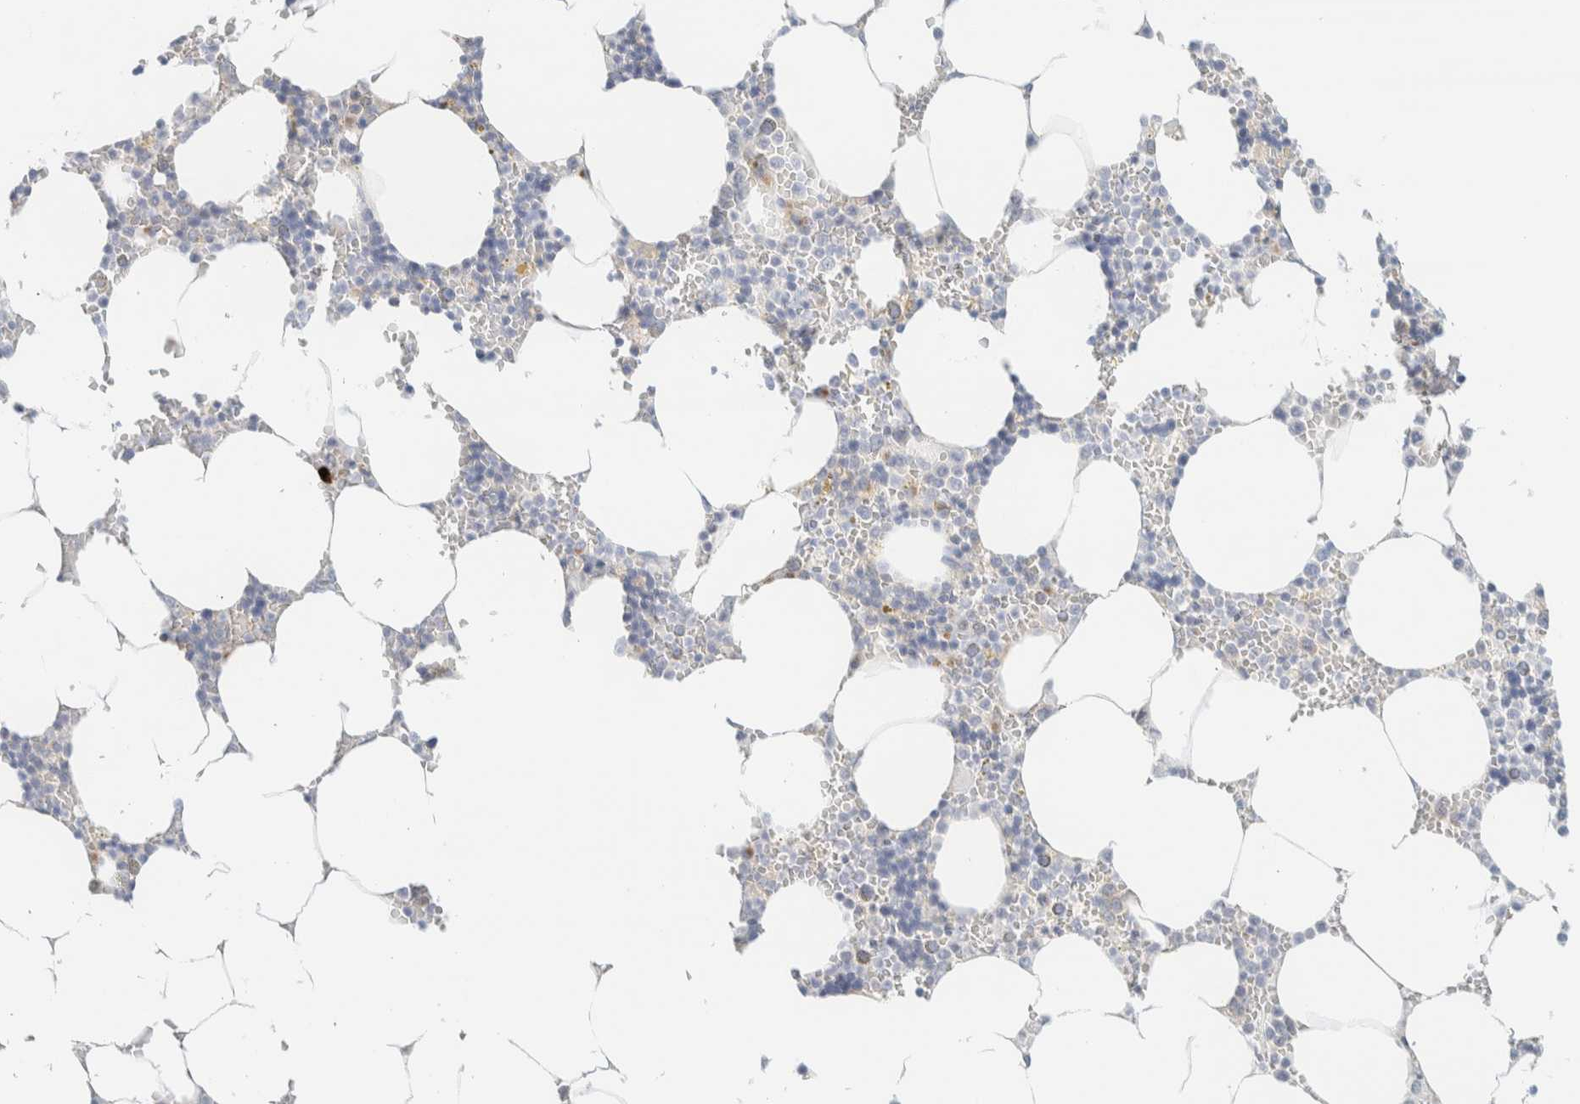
{"staining": {"intensity": "weak", "quantity": "<25%", "location": "cytoplasmic/membranous"}, "tissue": "bone marrow", "cell_type": "Hematopoietic cells", "image_type": "normal", "snomed": [{"axis": "morphology", "description": "Normal tissue, NOS"}, {"axis": "topography", "description": "Bone marrow"}], "caption": "Bone marrow stained for a protein using immunohistochemistry (IHC) demonstrates no staining hematopoietic cells.", "gene": "SPNS3", "patient": {"sex": "male", "age": 70}}